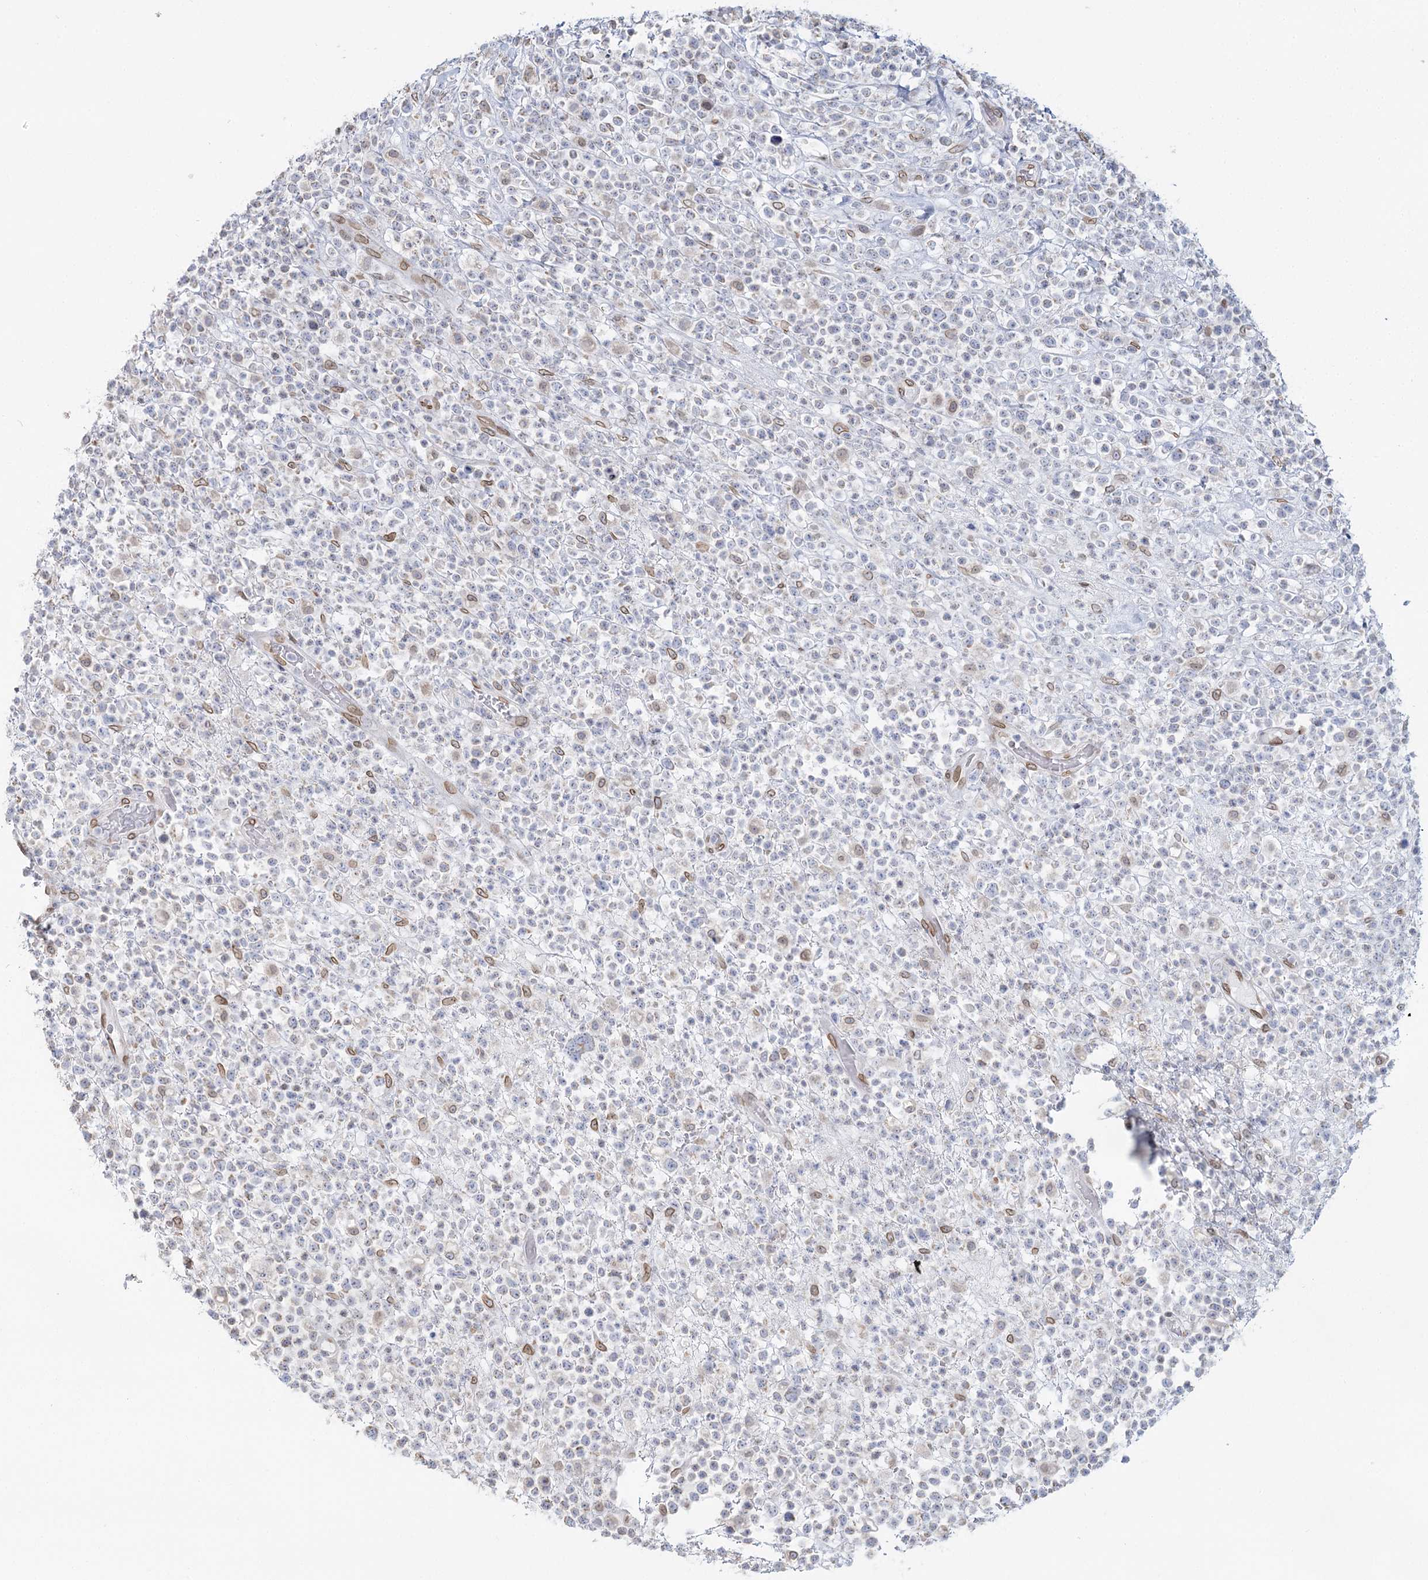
{"staining": {"intensity": "negative", "quantity": "none", "location": "none"}, "tissue": "lymphoma", "cell_type": "Tumor cells", "image_type": "cancer", "snomed": [{"axis": "morphology", "description": "Malignant lymphoma, non-Hodgkin's type, High grade"}, {"axis": "topography", "description": "Colon"}], "caption": "The micrograph shows no staining of tumor cells in lymphoma.", "gene": "VWA5A", "patient": {"sex": "female", "age": 53}}